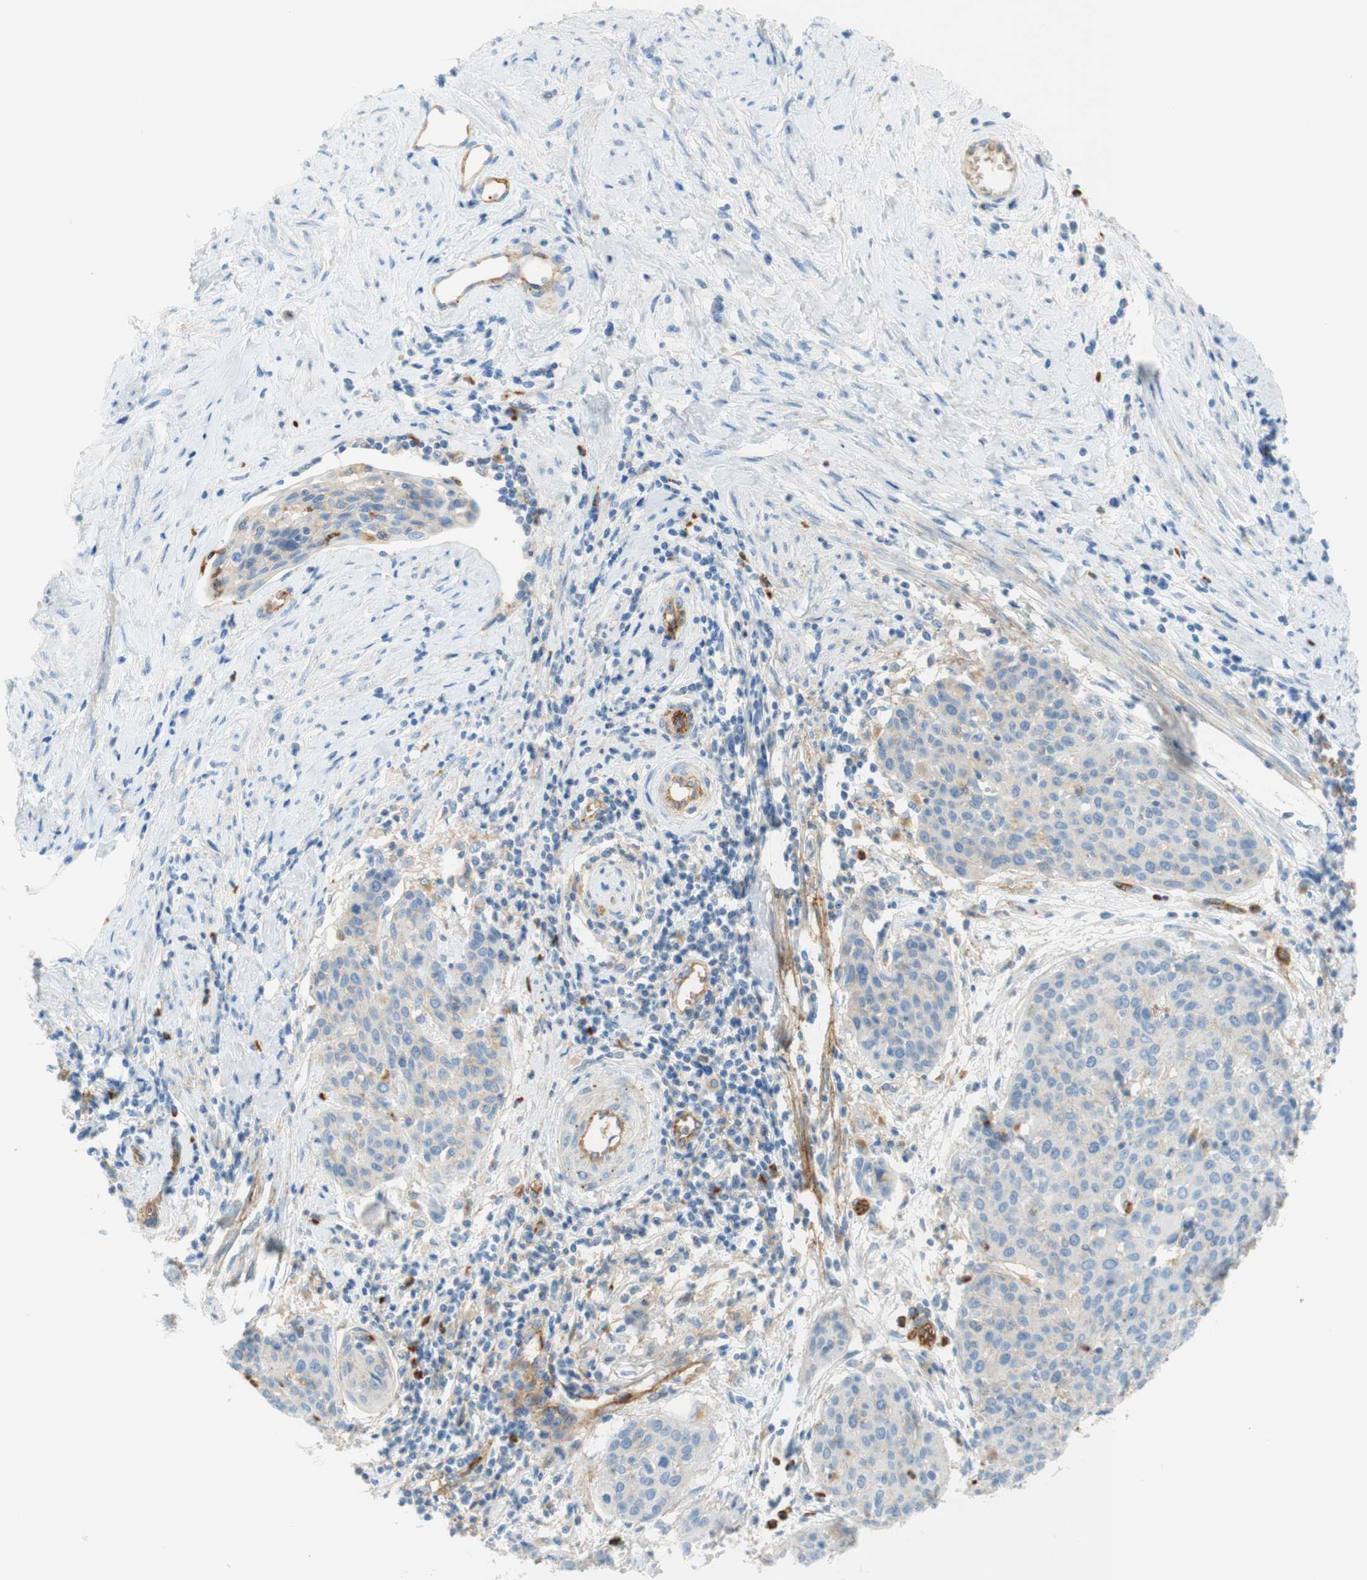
{"staining": {"intensity": "weak", "quantity": "<25%", "location": "cytoplasmic/membranous"}, "tissue": "cervical cancer", "cell_type": "Tumor cells", "image_type": "cancer", "snomed": [{"axis": "morphology", "description": "Squamous cell carcinoma, NOS"}, {"axis": "topography", "description": "Cervix"}], "caption": "A histopathology image of cervical cancer stained for a protein displays no brown staining in tumor cells.", "gene": "STOM", "patient": {"sex": "female", "age": 38}}